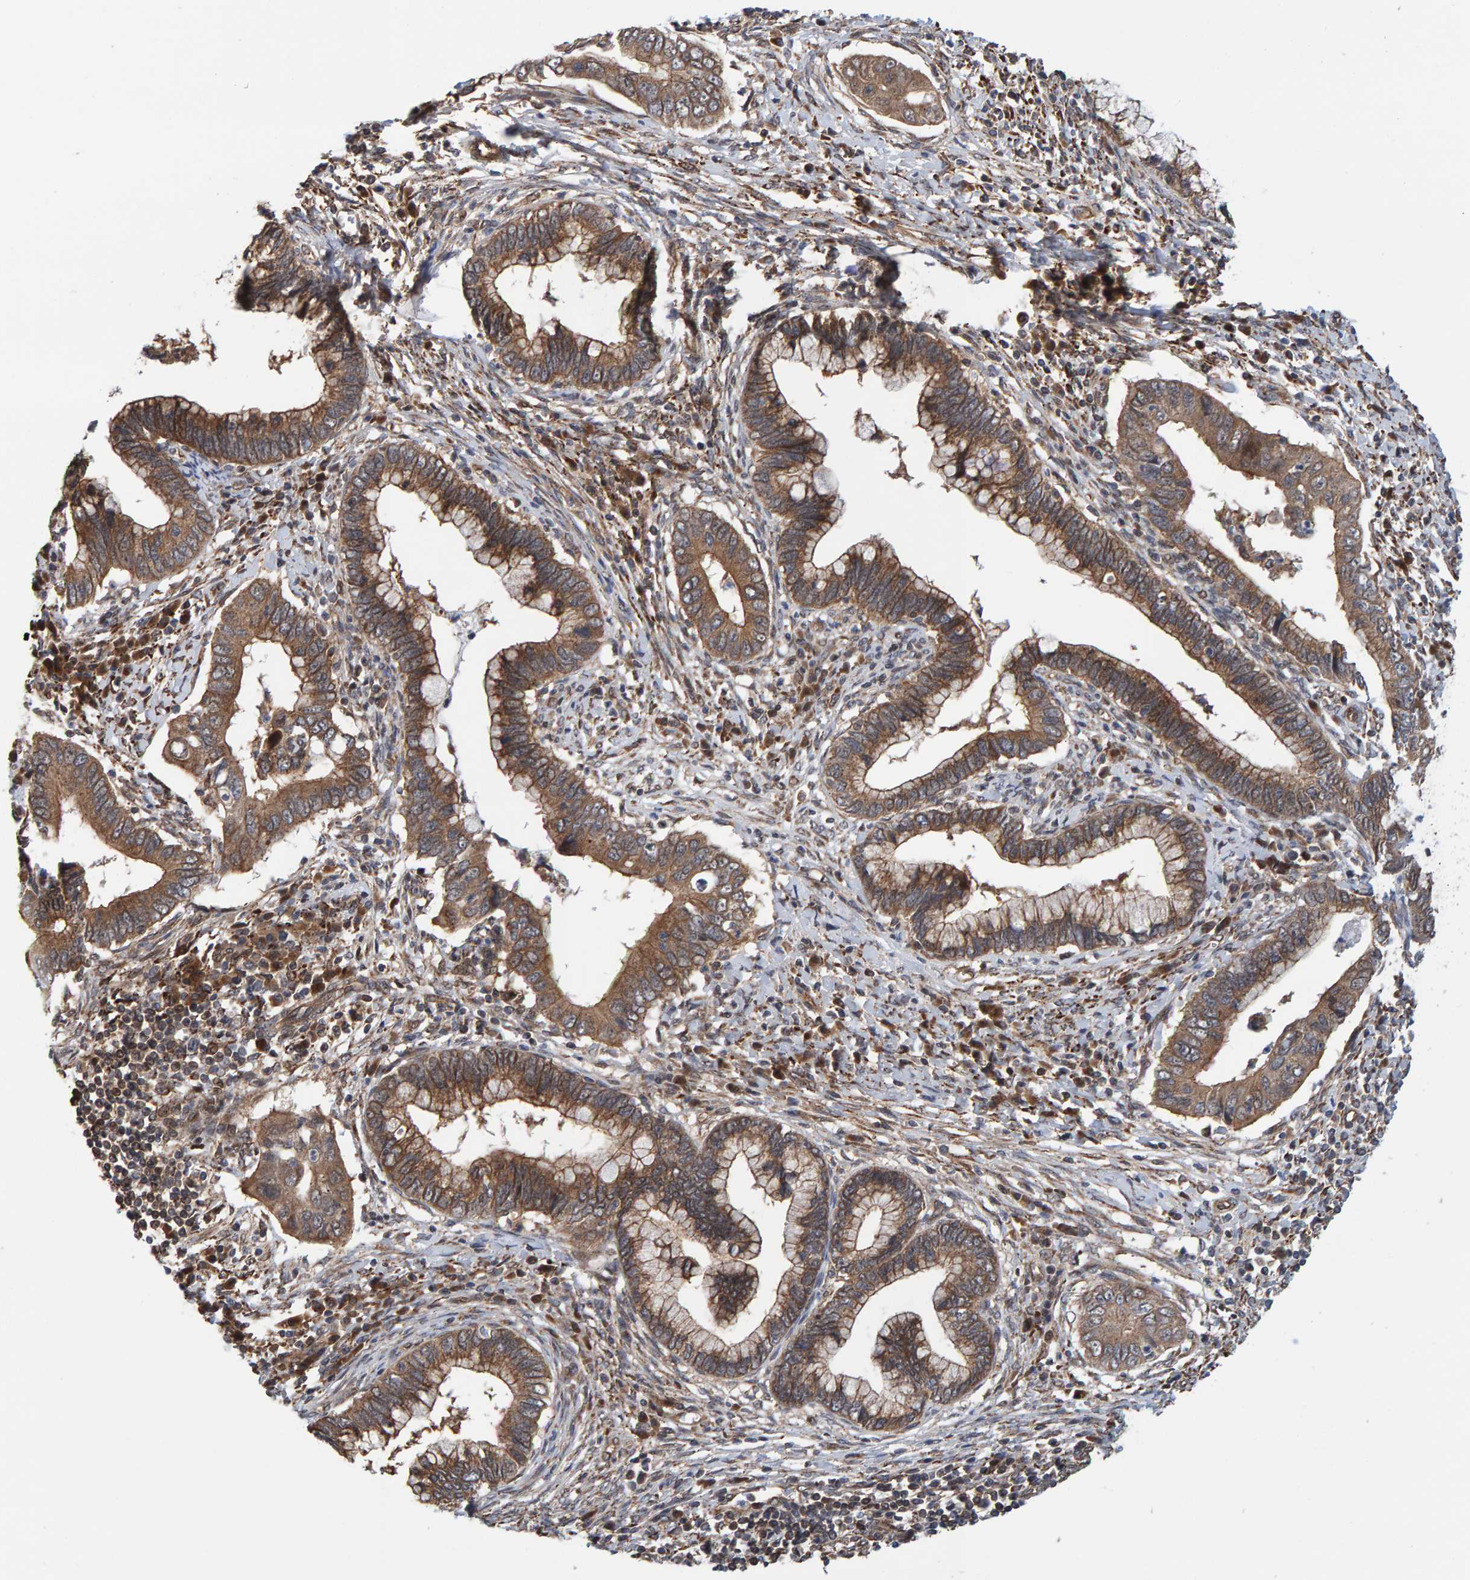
{"staining": {"intensity": "moderate", "quantity": ">75%", "location": "cytoplasmic/membranous"}, "tissue": "cervical cancer", "cell_type": "Tumor cells", "image_type": "cancer", "snomed": [{"axis": "morphology", "description": "Adenocarcinoma, NOS"}, {"axis": "topography", "description": "Cervix"}], "caption": "Human cervical cancer (adenocarcinoma) stained for a protein (brown) shows moderate cytoplasmic/membranous positive staining in about >75% of tumor cells.", "gene": "SCRN2", "patient": {"sex": "female", "age": 44}}